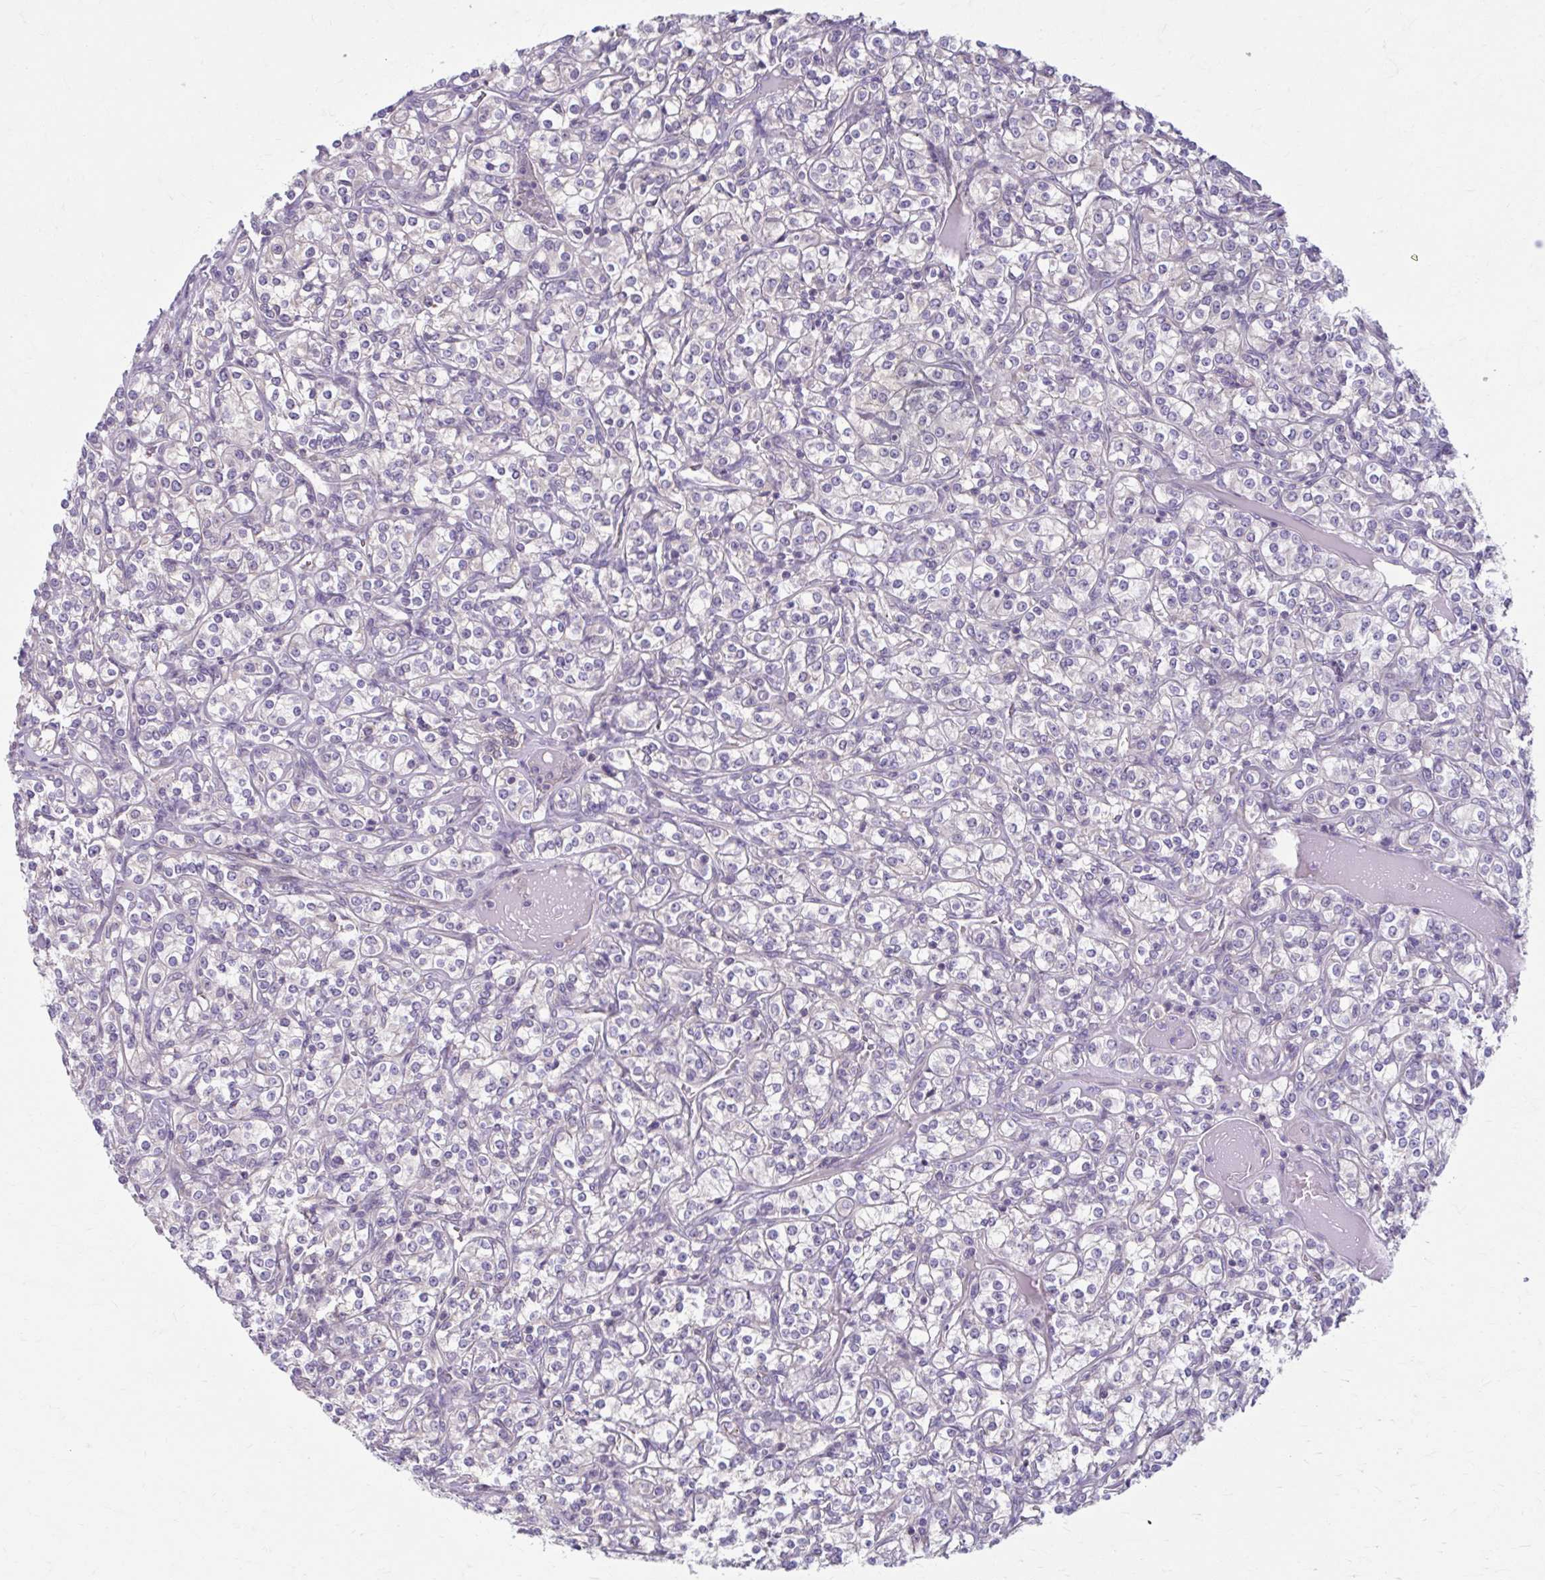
{"staining": {"intensity": "negative", "quantity": "none", "location": "none"}, "tissue": "renal cancer", "cell_type": "Tumor cells", "image_type": "cancer", "snomed": [{"axis": "morphology", "description": "Adenocarcinoma, NOS"}, {"axis": "topography", "description": "Kidney"}], "caption": "Tumor cells are negative for protein expression in human adenocarcinoma (renal).", "gene": "CHST3", "patient": {"sex": "male", "age": 77}}